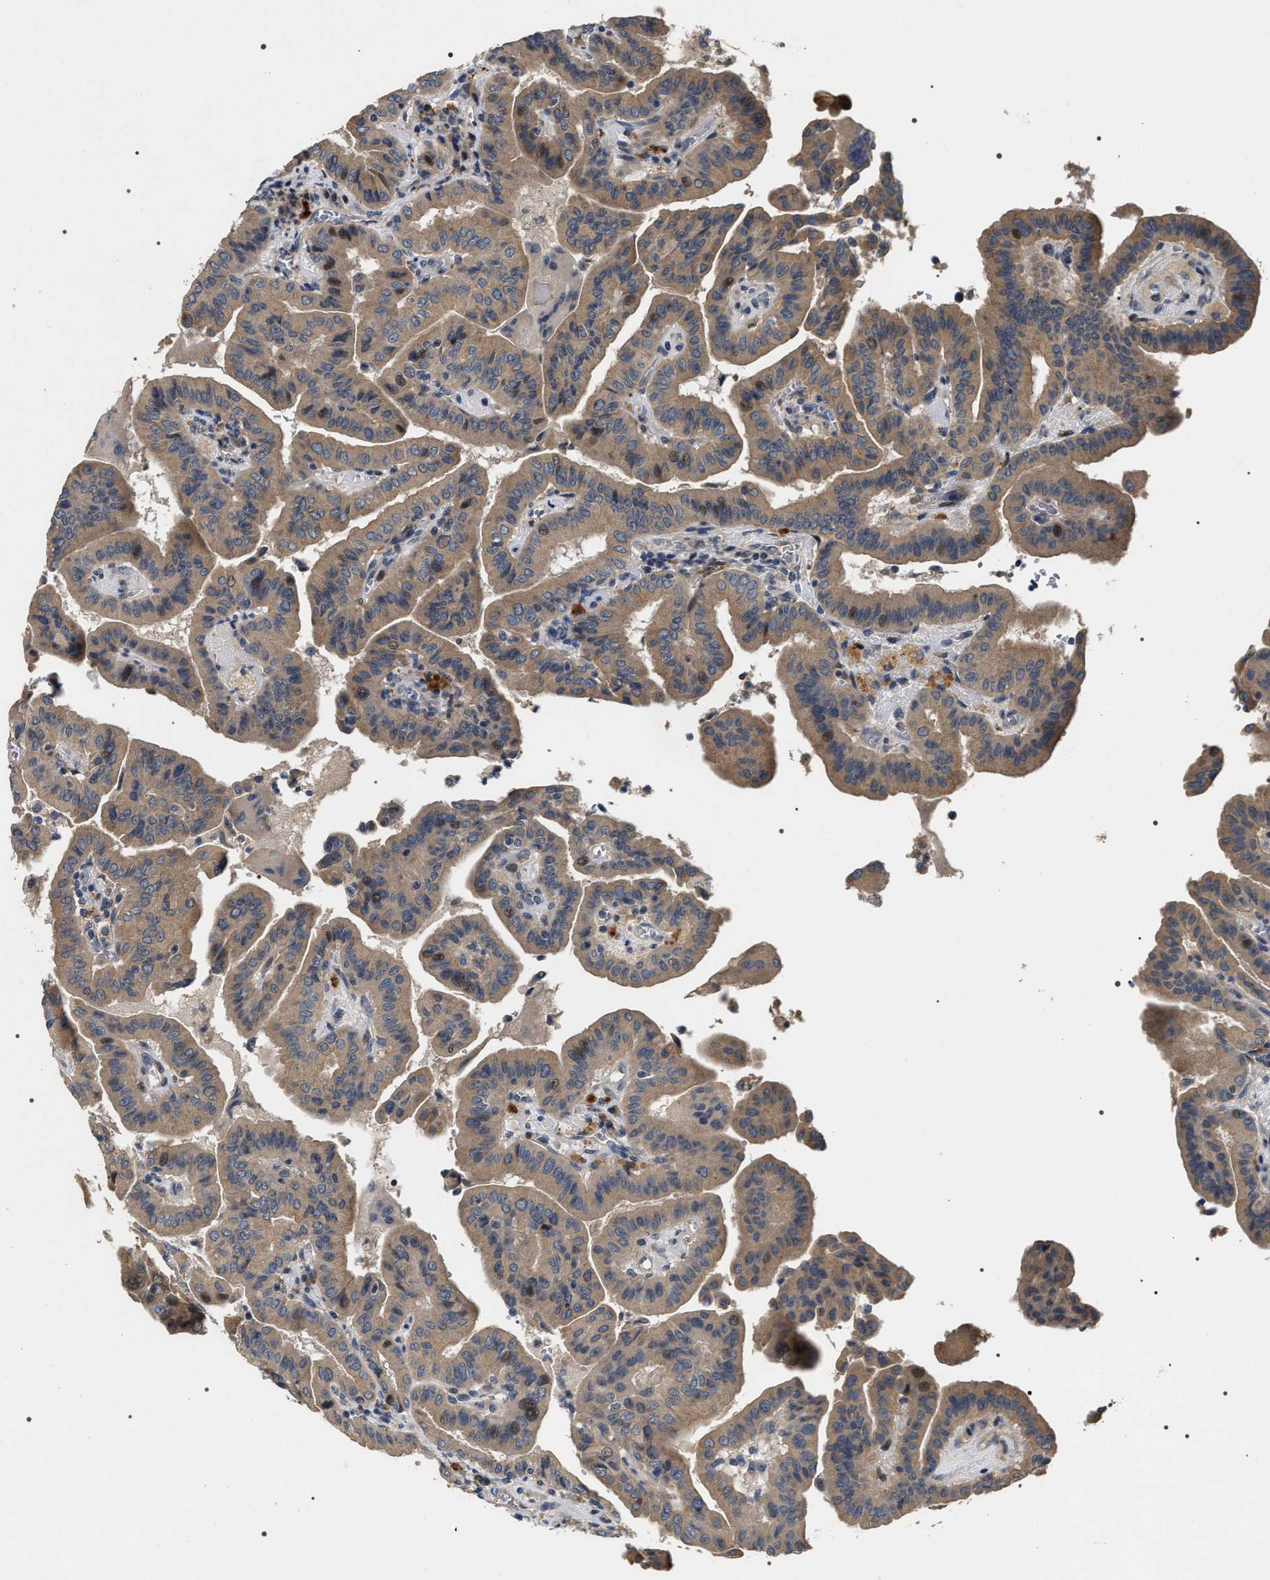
{"staining": {"intensity": "moderate", "quantity": ">75%", "location": "cytoplasmic/membranous"}, "tissue": "thyroid cancer", "cell_type": "Tumor cells", "image_type": "cancer", "snomed": [{"axis": "morphology", "description": "Carcinoma, NOS"}, {"axis": "topography", "description": "Thyroid gland"}], "caption": "High-power microscopy captured an immunohistochemistry (IHC) histopathology image of thyroid cancer (carcinoma), revealing moderate cytoplasmic/membranous positivity in about >75% of tumor cells.", "gene": "IFT81", "patient": {"sex": "male", "age": 76}}